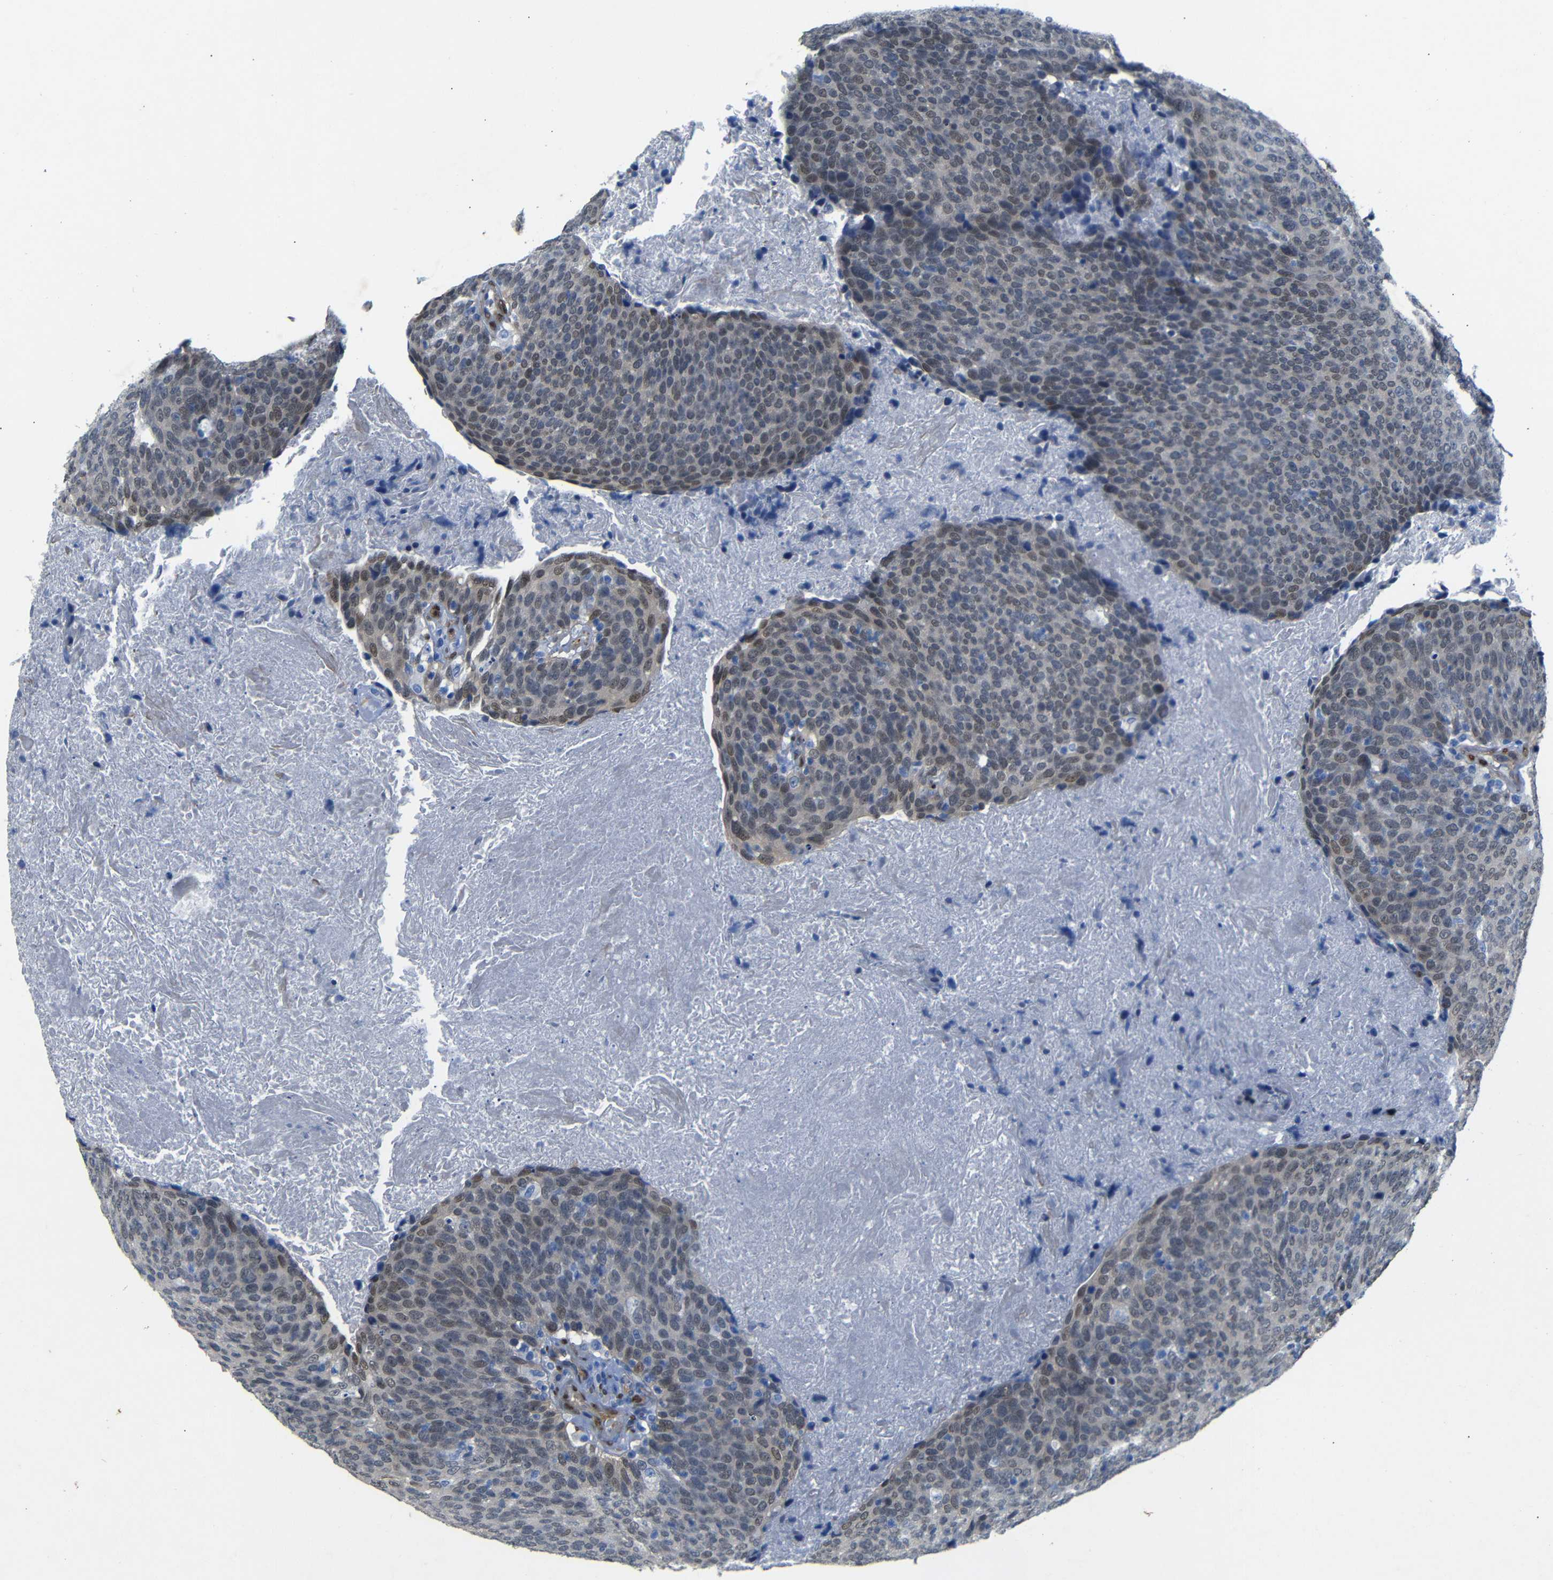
{"staining": {"intensity": "weak", "quantity": "25%-75%", "location": "nuclear"}, "tissue": "head and neck cancer", "cell_type": "Tumor cells", "image_type": "cancer", "snomed": [{"axis": "morphology", "description": "Squamous cell carcinoma, NOS"}, {"axis": "morphology", "description": "Squamous cell carcinoma, metastatic, NOS"}, {"axis": "topography", "description": "Lymph node"}, {"axis": "topography", "description": "Head-Neck"}], "caption": "Brown immunohistochemical staining in human head and neck cancer (squamous cell carcinoma) shows weak nuclear expression in about 25%-75% of tumor cells.", "gene": "YAP1", "patient": {"sex": "male", "age": 62}}